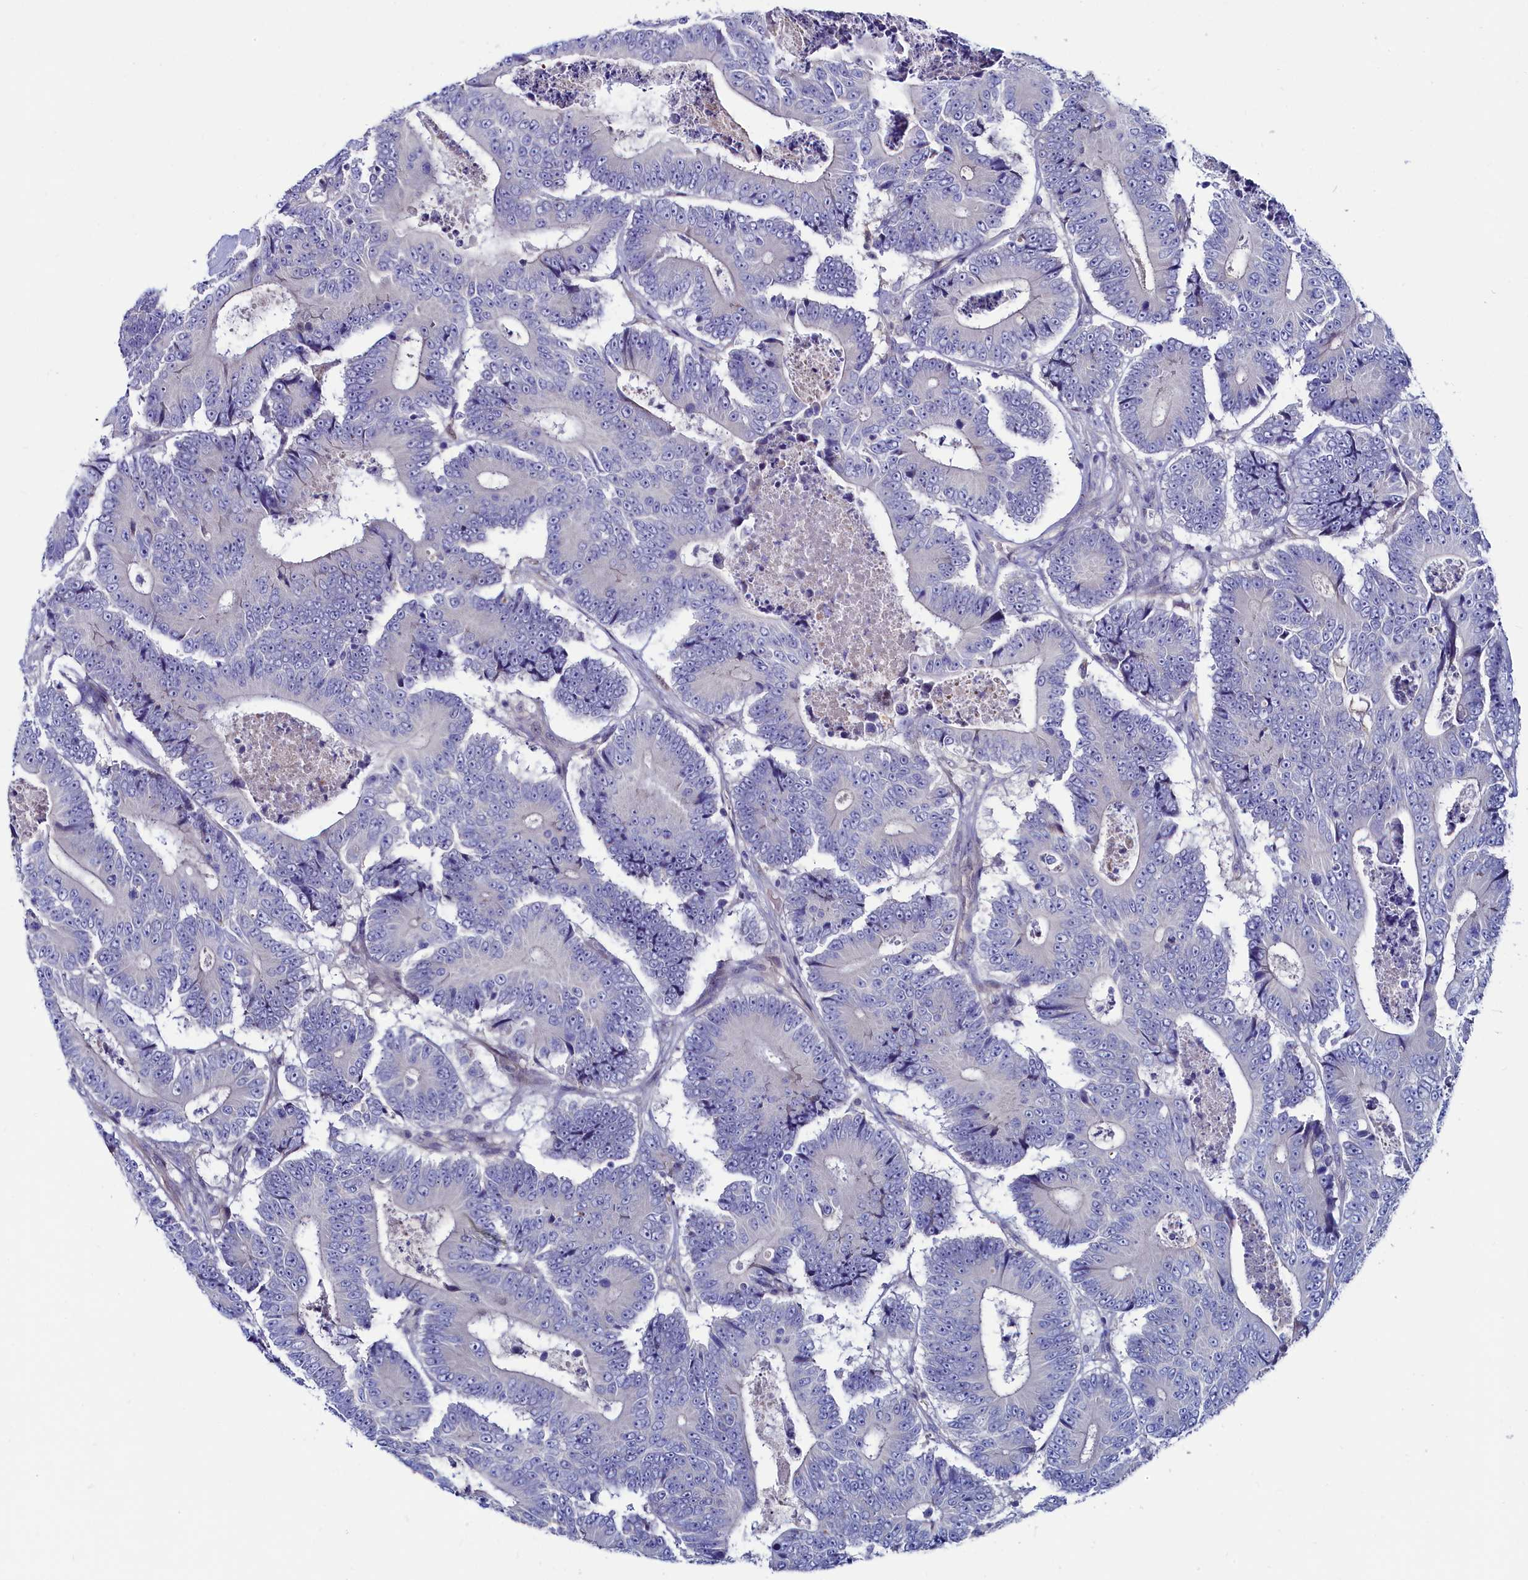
{"staining": {"intensity": "negative", "quantity": "none", "location": "none"}, "tissue": "colorectal cancer", "cell_type": "Tumor cells", "image_type": "cancer", "snomed": [{"axis": "morphology", "description": "Adenocarcinoma, NOS"}, {"axis": "topography", "description": "Colon"}], "caption": "Tumor cells show no significant protein positivity in colorectal cancer (adenocarcinoma).", "gene": "ASTE1", "patient": {"sex": "male", "age": 83}}